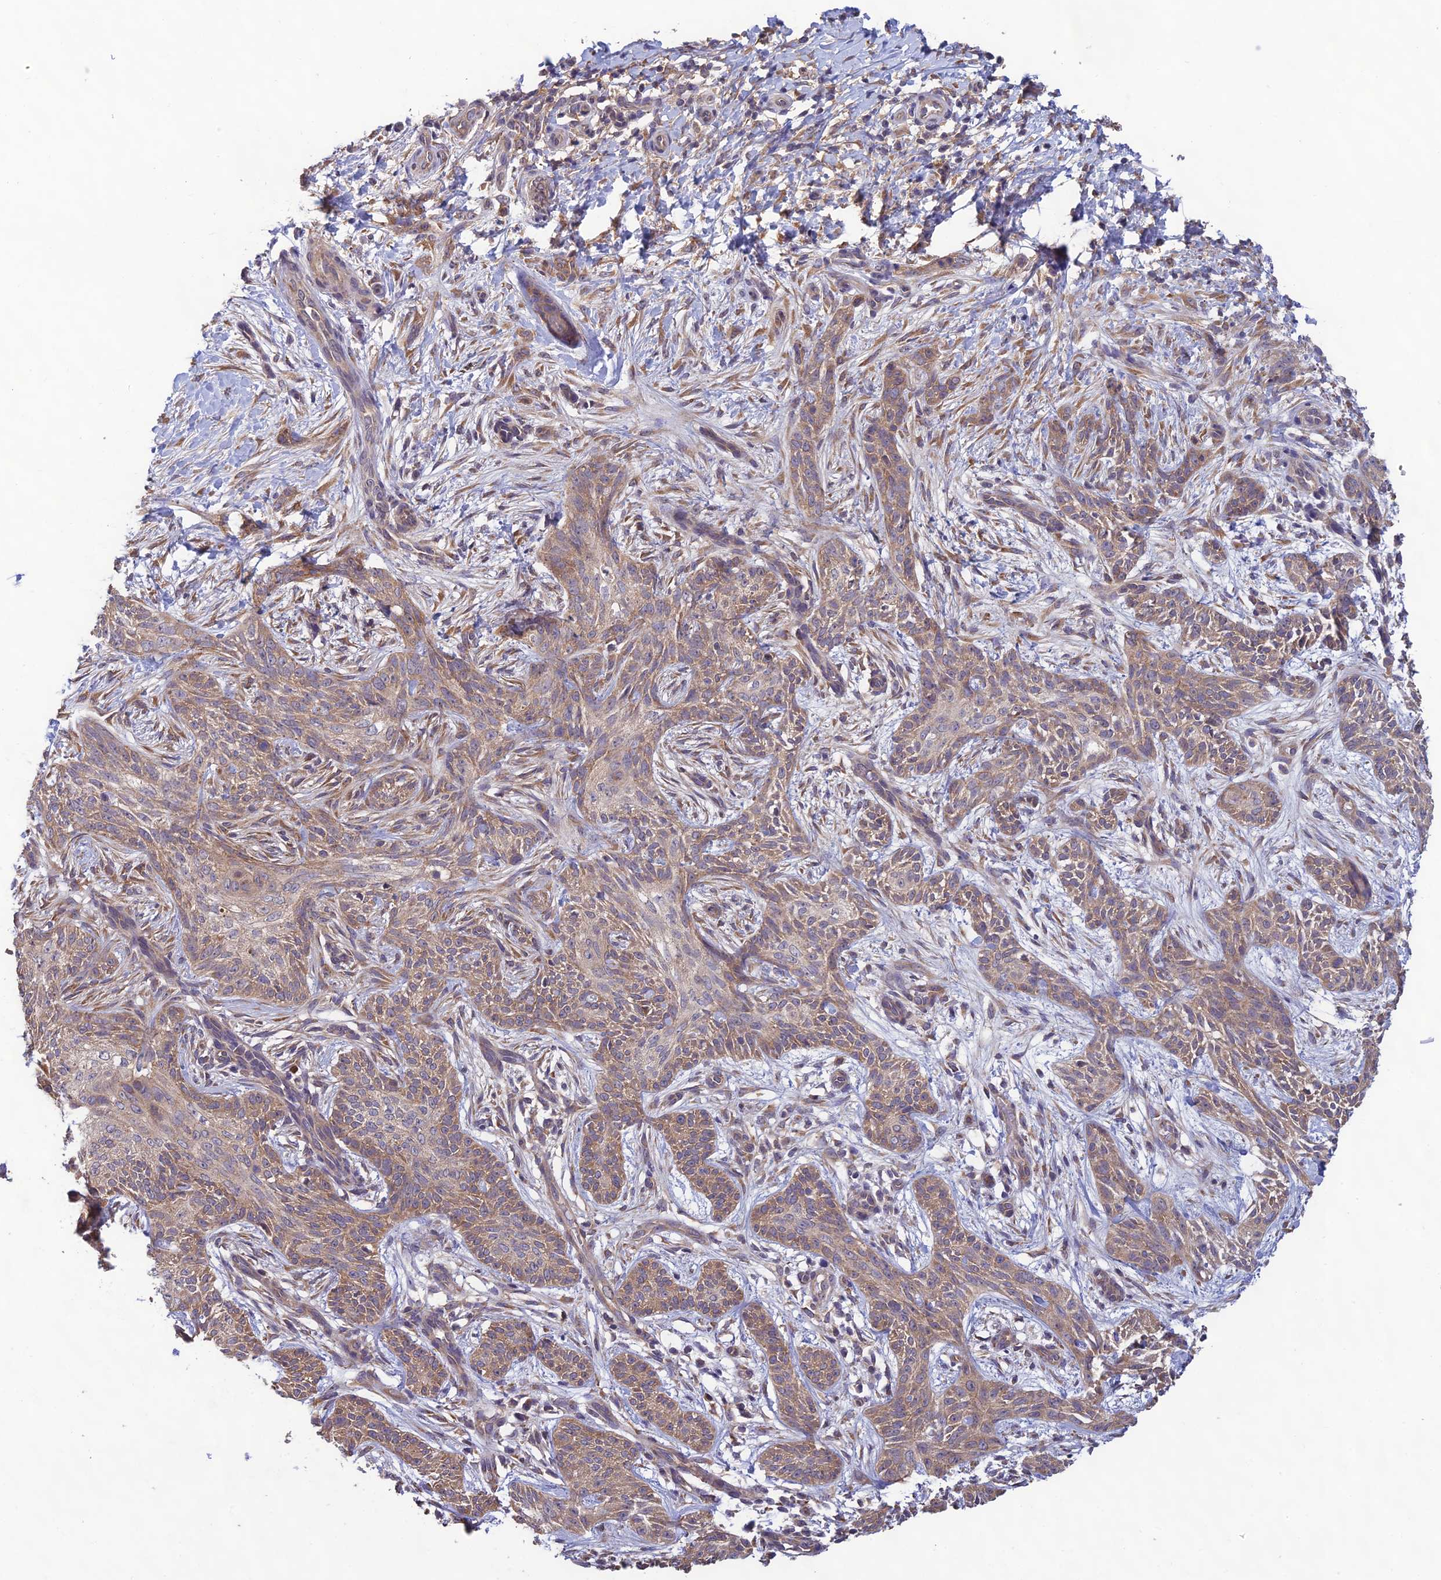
{"staining": {"intensity": "moderate", "quantity": ">75%", "location": "cytoplasmic/membranous"}, "tissue": "skin cancer", "cell_type": "Tumor cells", "image_type": "cancer", "snomed": [{"axis": "morphology", "description": "Basal cell carcinoma"}, {"axis": "topography", "description": "Skin"}], "caption": "DAB immunohistochemical staining of basal cell carcinoma (skin) displays moderate cytoplasmic/membranous protein positivity in about >75% of tumor cells. The staining is performed using DAB (3,3'-diaminobenzidine) brown chromogen to label protein expression. The nuclei are counter-stained blue using hematoxylin.", "gene": "MRNIP", "patient": {"sex": "female", "age": 82}}